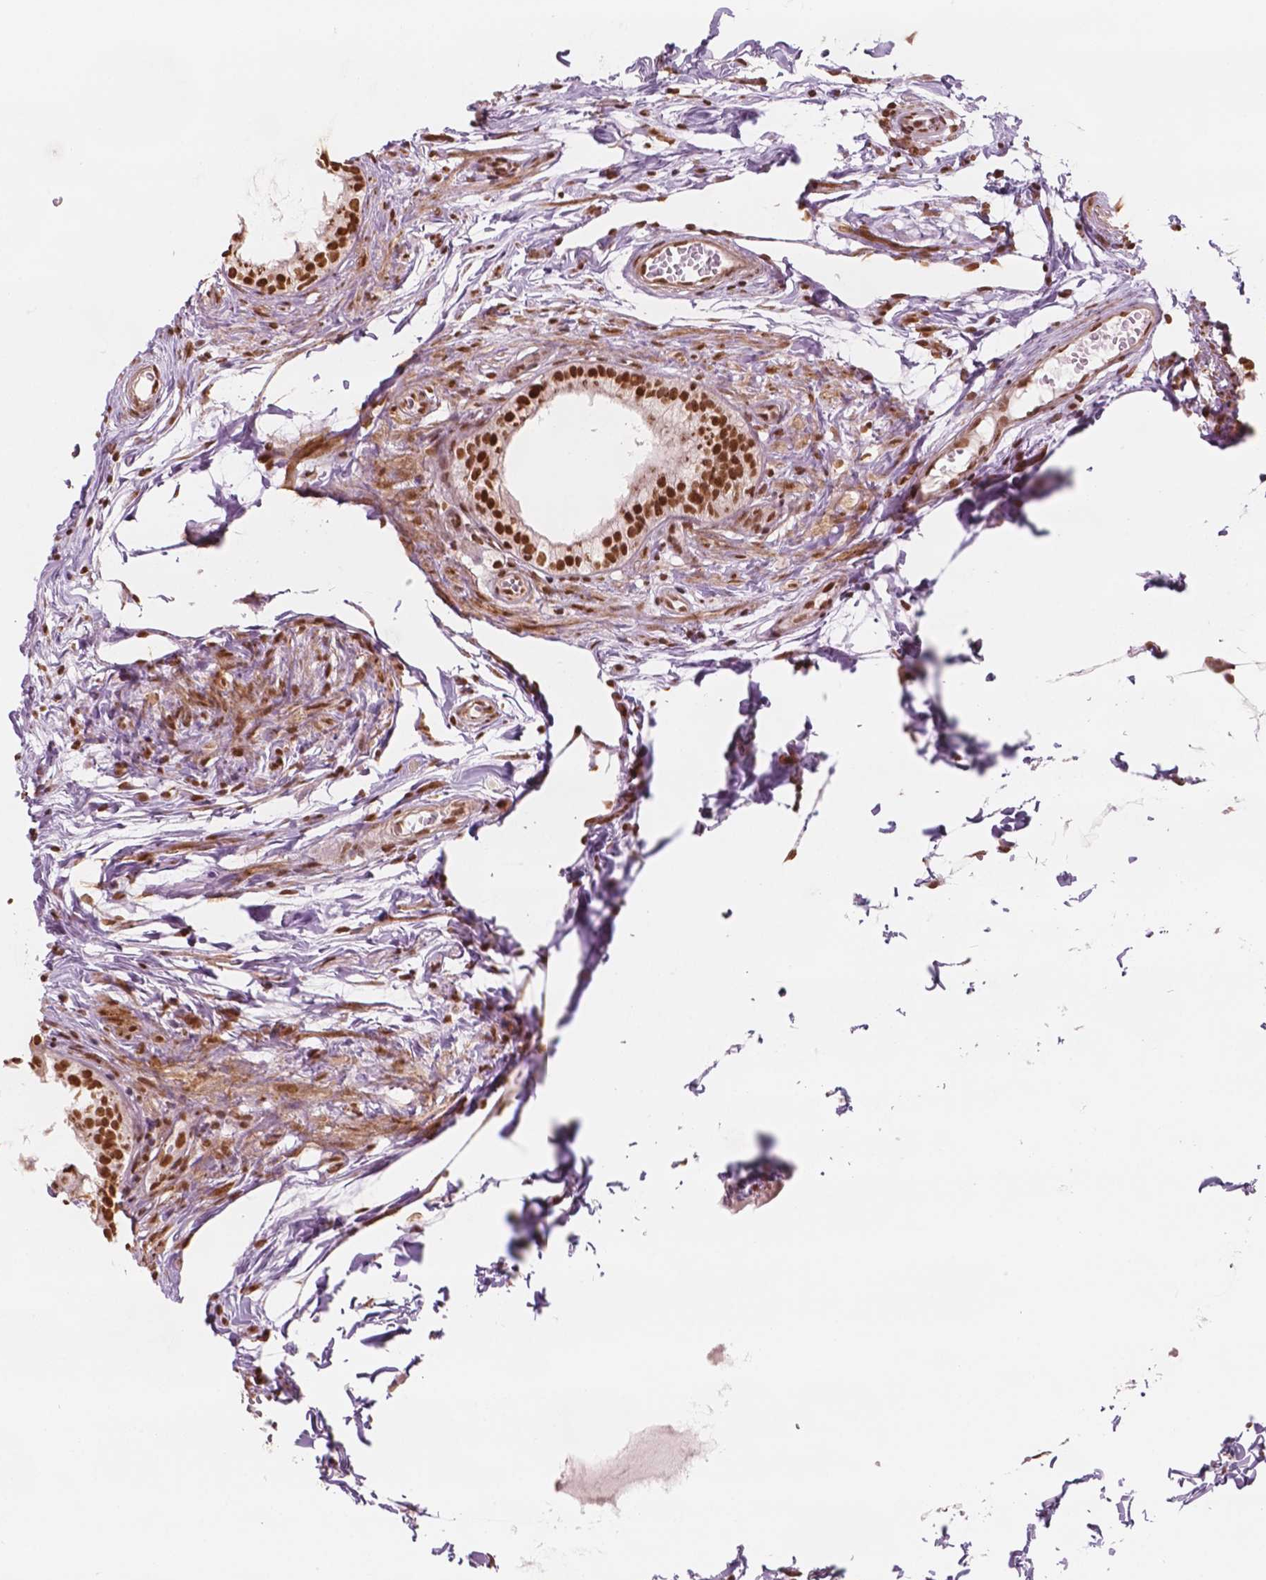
{"staining": {"intensity": "strong", "quantity": ">75%", "location": "nuclear"}, "tissue": "epididymis", "cell_type": "Glandular cells", "image_type": "normal", "snomed": [{"axis": "morphology", "description": "Normal tissue, NOS"}, {"axis": "topography", "description": "Epididymis"}], "caption": "Epididymis stained with DAB (3,3'-diaminobenzidine) IHC displays high levels of strong nuclear expression in approximately >75% of glandular cells.", "gene": "GTF3C5", "patient": {"sex": "male", "age": 45}}